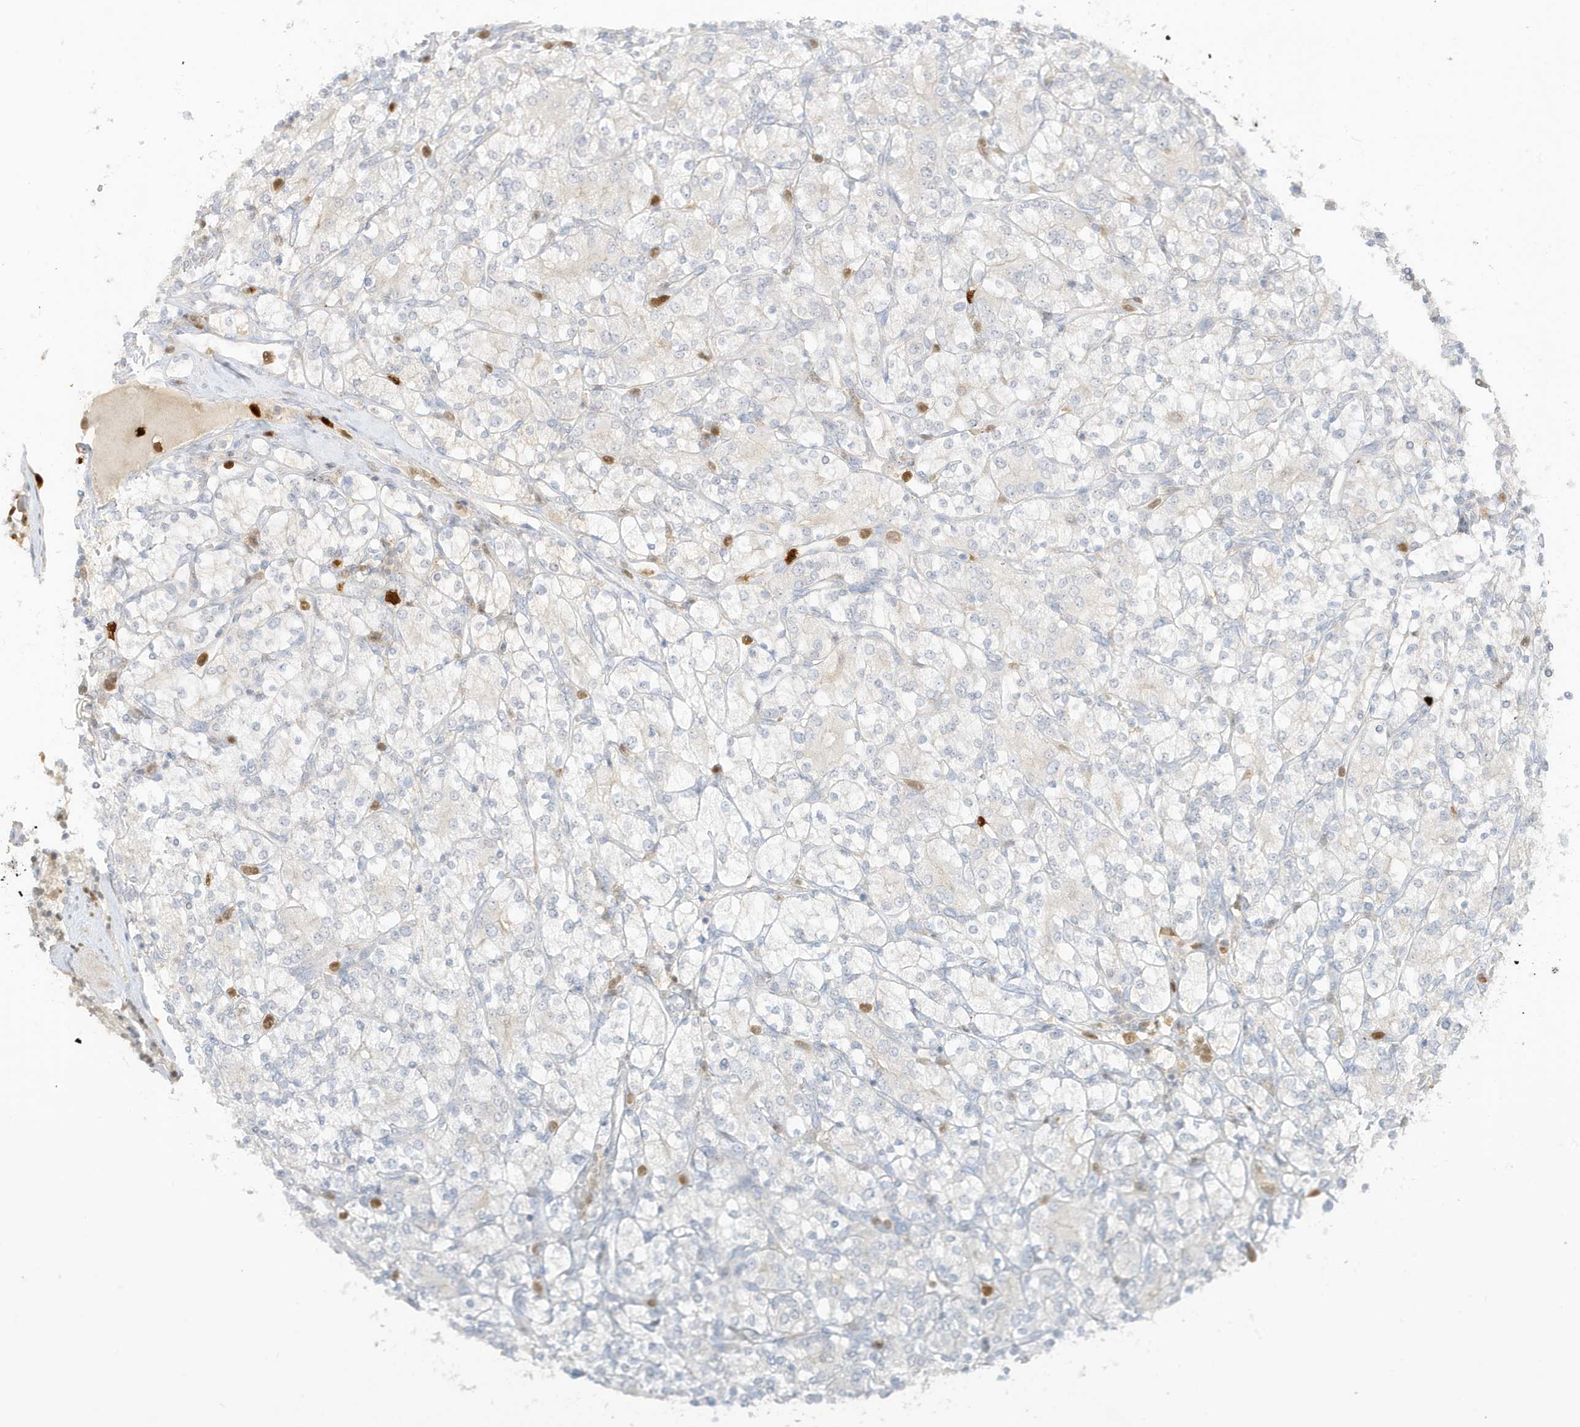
{"staining": {"intensity": "weak", "quantity": "<25%", "location": "nuclear"}, "tissue": "renal cancer", "cell_type": "Tumor cells", "image_type": "cancer", "snomed": [{"axis": "morphology", "description": "Adenocarcinoma, NOS"}, {"axis": "topography", "description": "Kidney"}], "caption": "High power microscopy image of an immunohistochemistry (IHC) photomicrograph of adenocarcinoma (renal), revealing no significant staining in tumor cells. (Stains: DAB immunohistochemistry (IHC) with hematoxylin counter stain, Microscopy: brightfield microscopy at high magnification).", "gene": "GCA", "patient": {"sex": "male", "age": 77}}